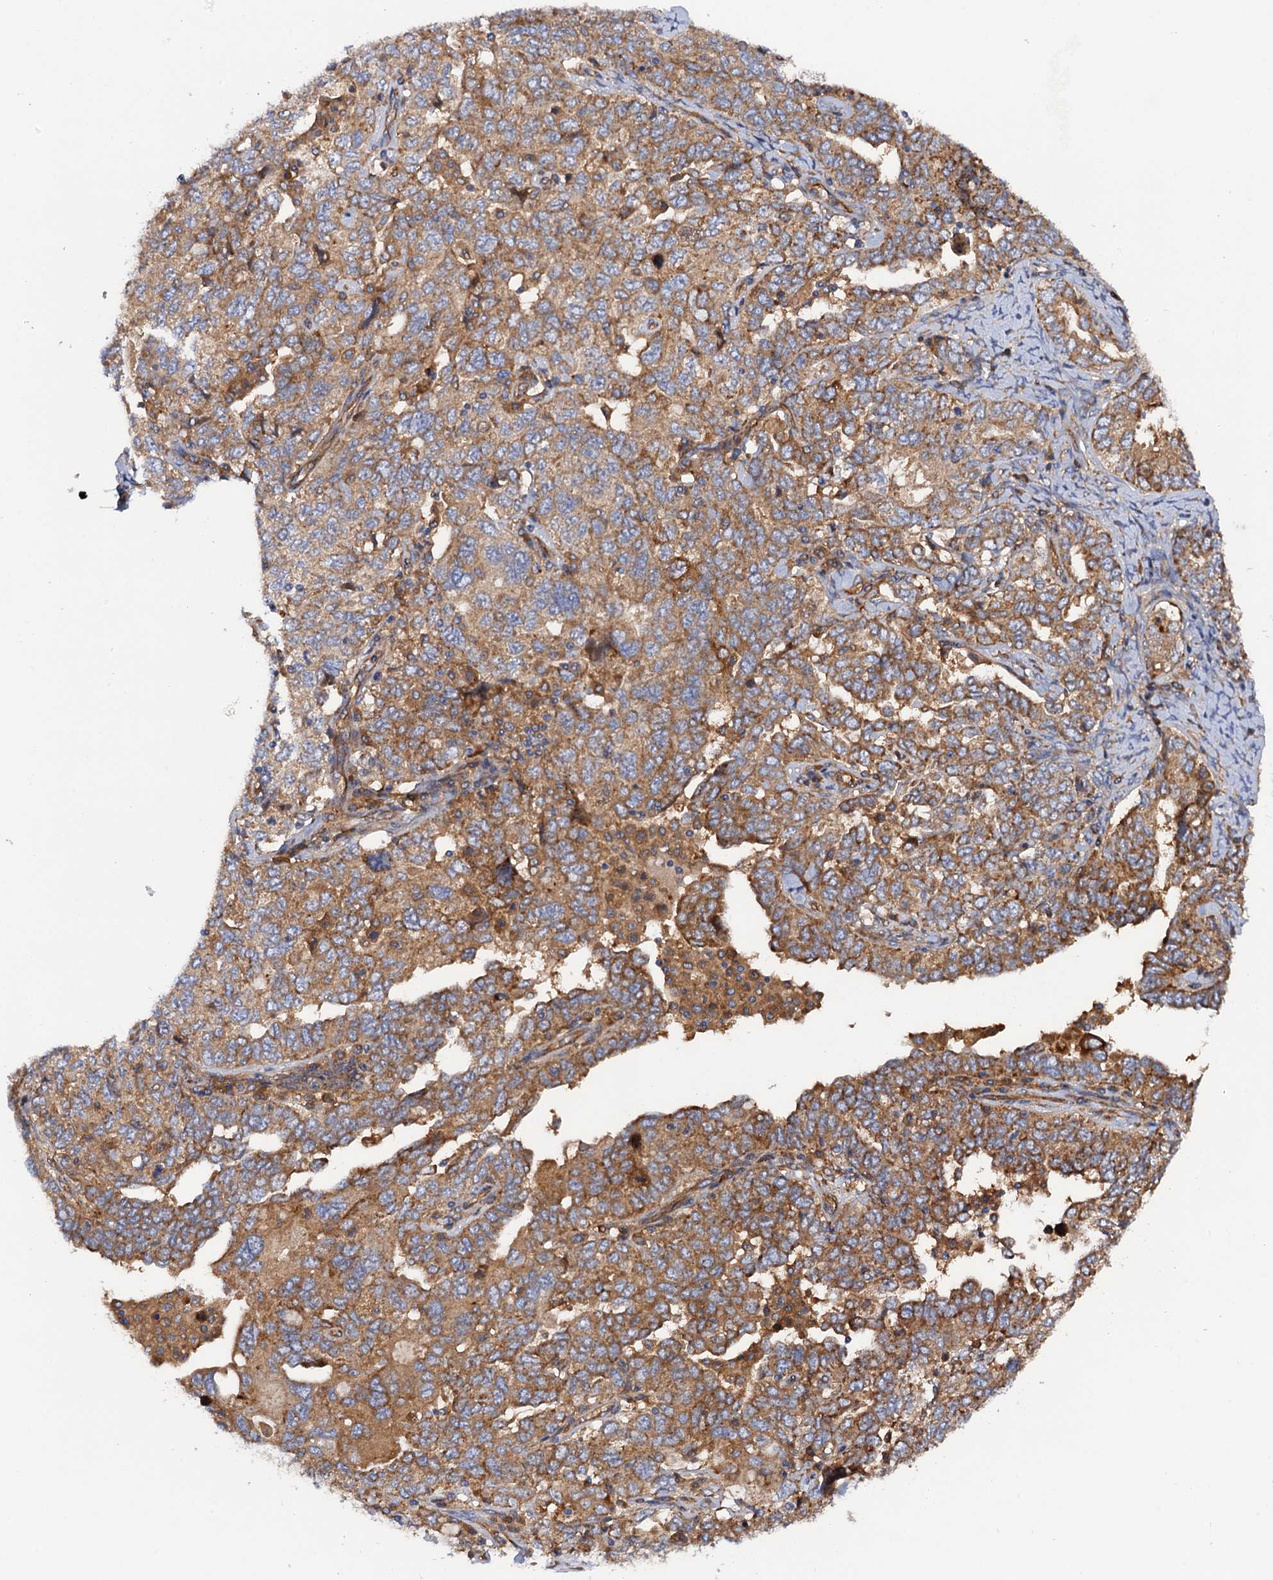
{"staining": {"intensity": "moderate", "quantity": ">75%", "location": "cytoplasmic/membranous"}, "tissue": "ovarian cancer", "cell_type": "Tumor cells", "image_type": "cancer", "snomed": [{"axis": "morphology", "description": "Carcinoma, endometroid"}, {"axis": "topography", "description": "Ovary"}], "caption": "This is a histology image of immunohistochemistry (IHC) staining of ovarian cancer, which shows moderate expression in the cytoplasmic/membranous of tumor cells.", "gene": "MRPL48", "patient": {"sex": "female", "age": 62}}